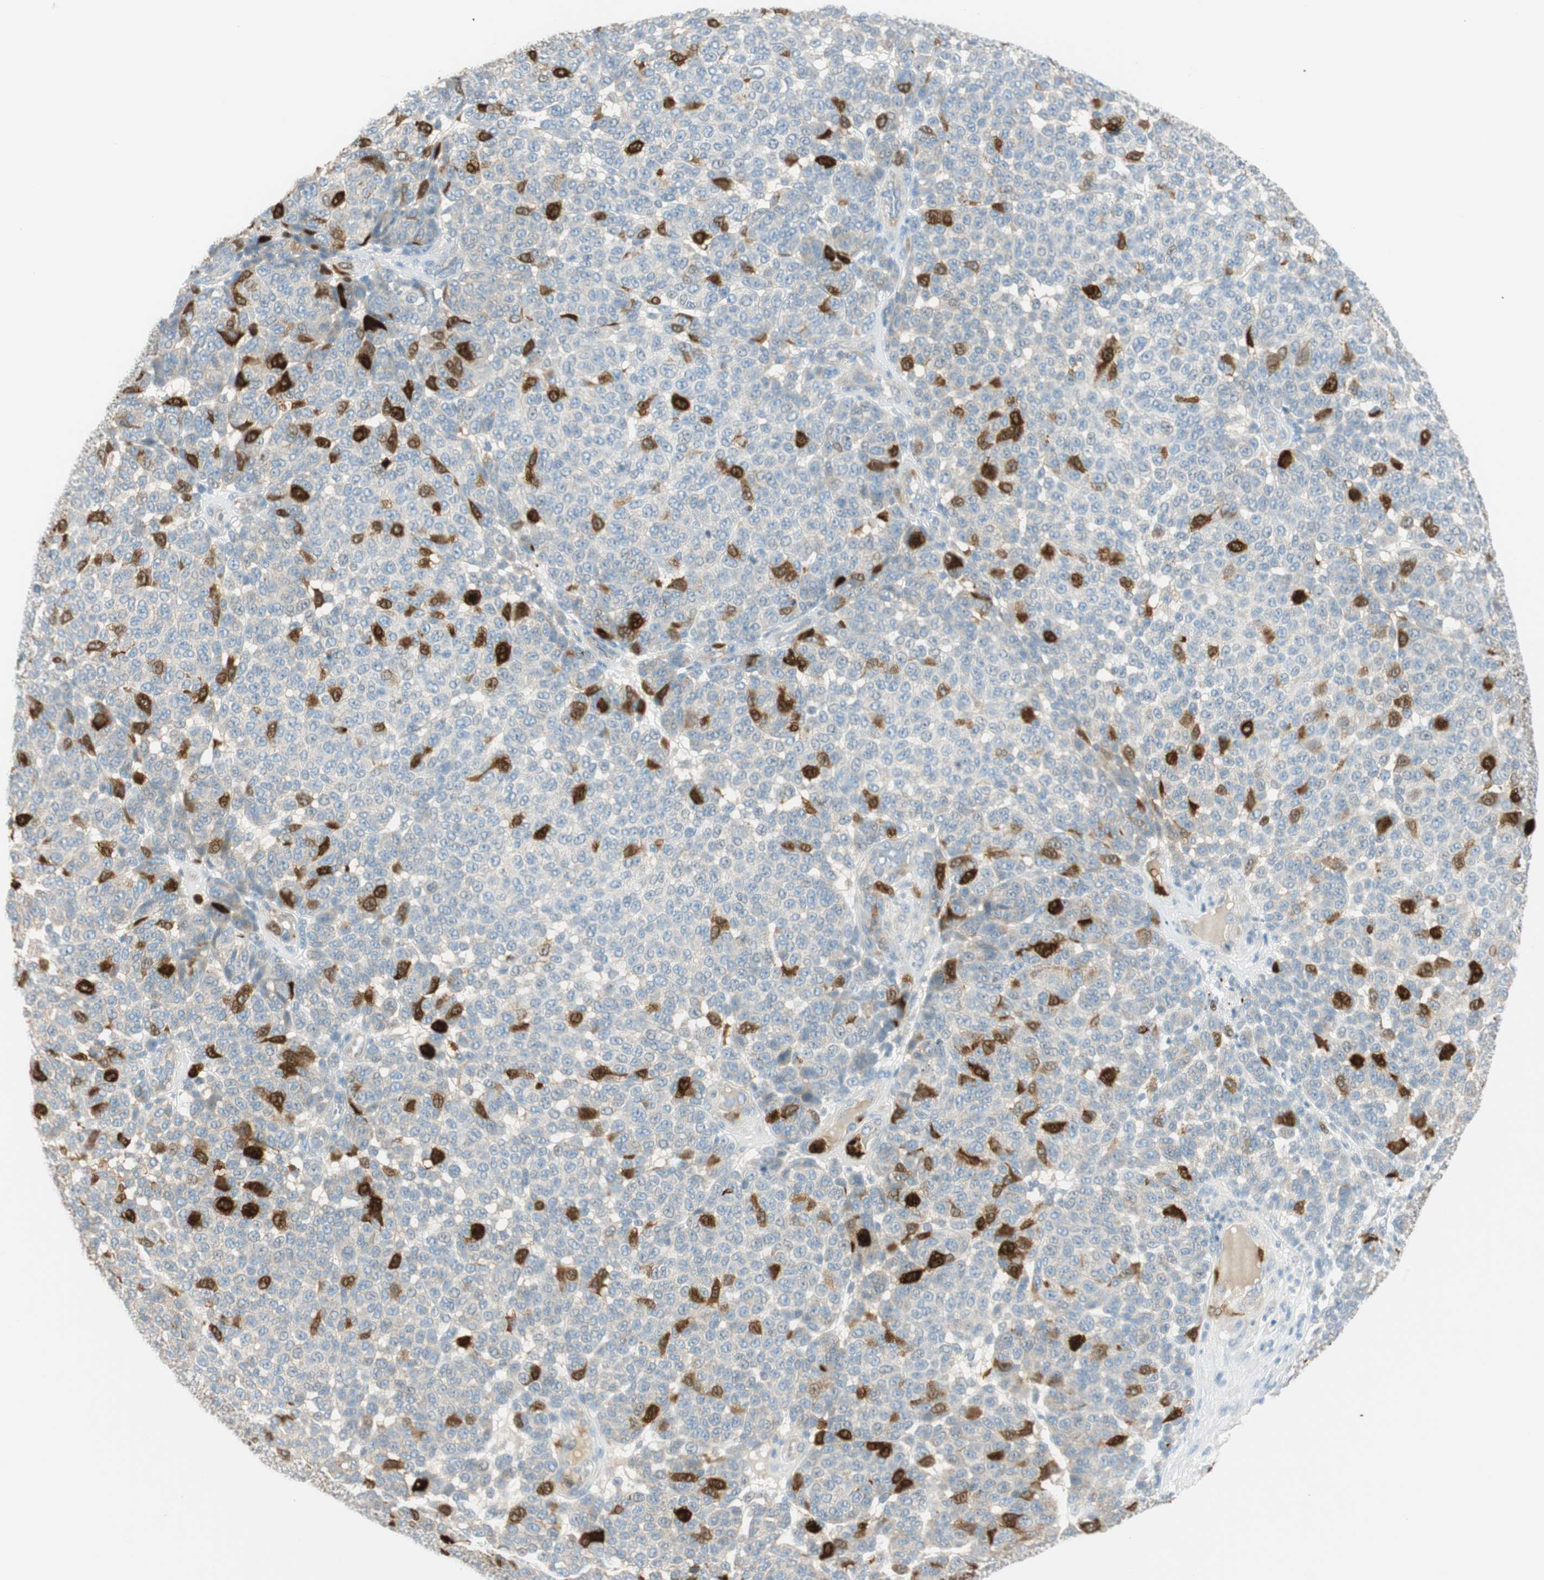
{"staining": {"intensity": "strong", "quantity": "<25%", "location": "nuclear"}, "tissue": "melanoma", "cell_type": "Tumor cells", "image_type": "cancer", "snomed": [{"axis": "morphology", "description": "Malignant melanoma, NOS"}, {"axis": "topography", "description": "Skin"}], "caption": "IHC image of human malignant melanoma stained for a protein (brown), which shows medium levels of strong nuclear expression in approximately <25% of tumor cells.", "gene": "PTTG1", "patient": {"sex": "male", "age": 59}}